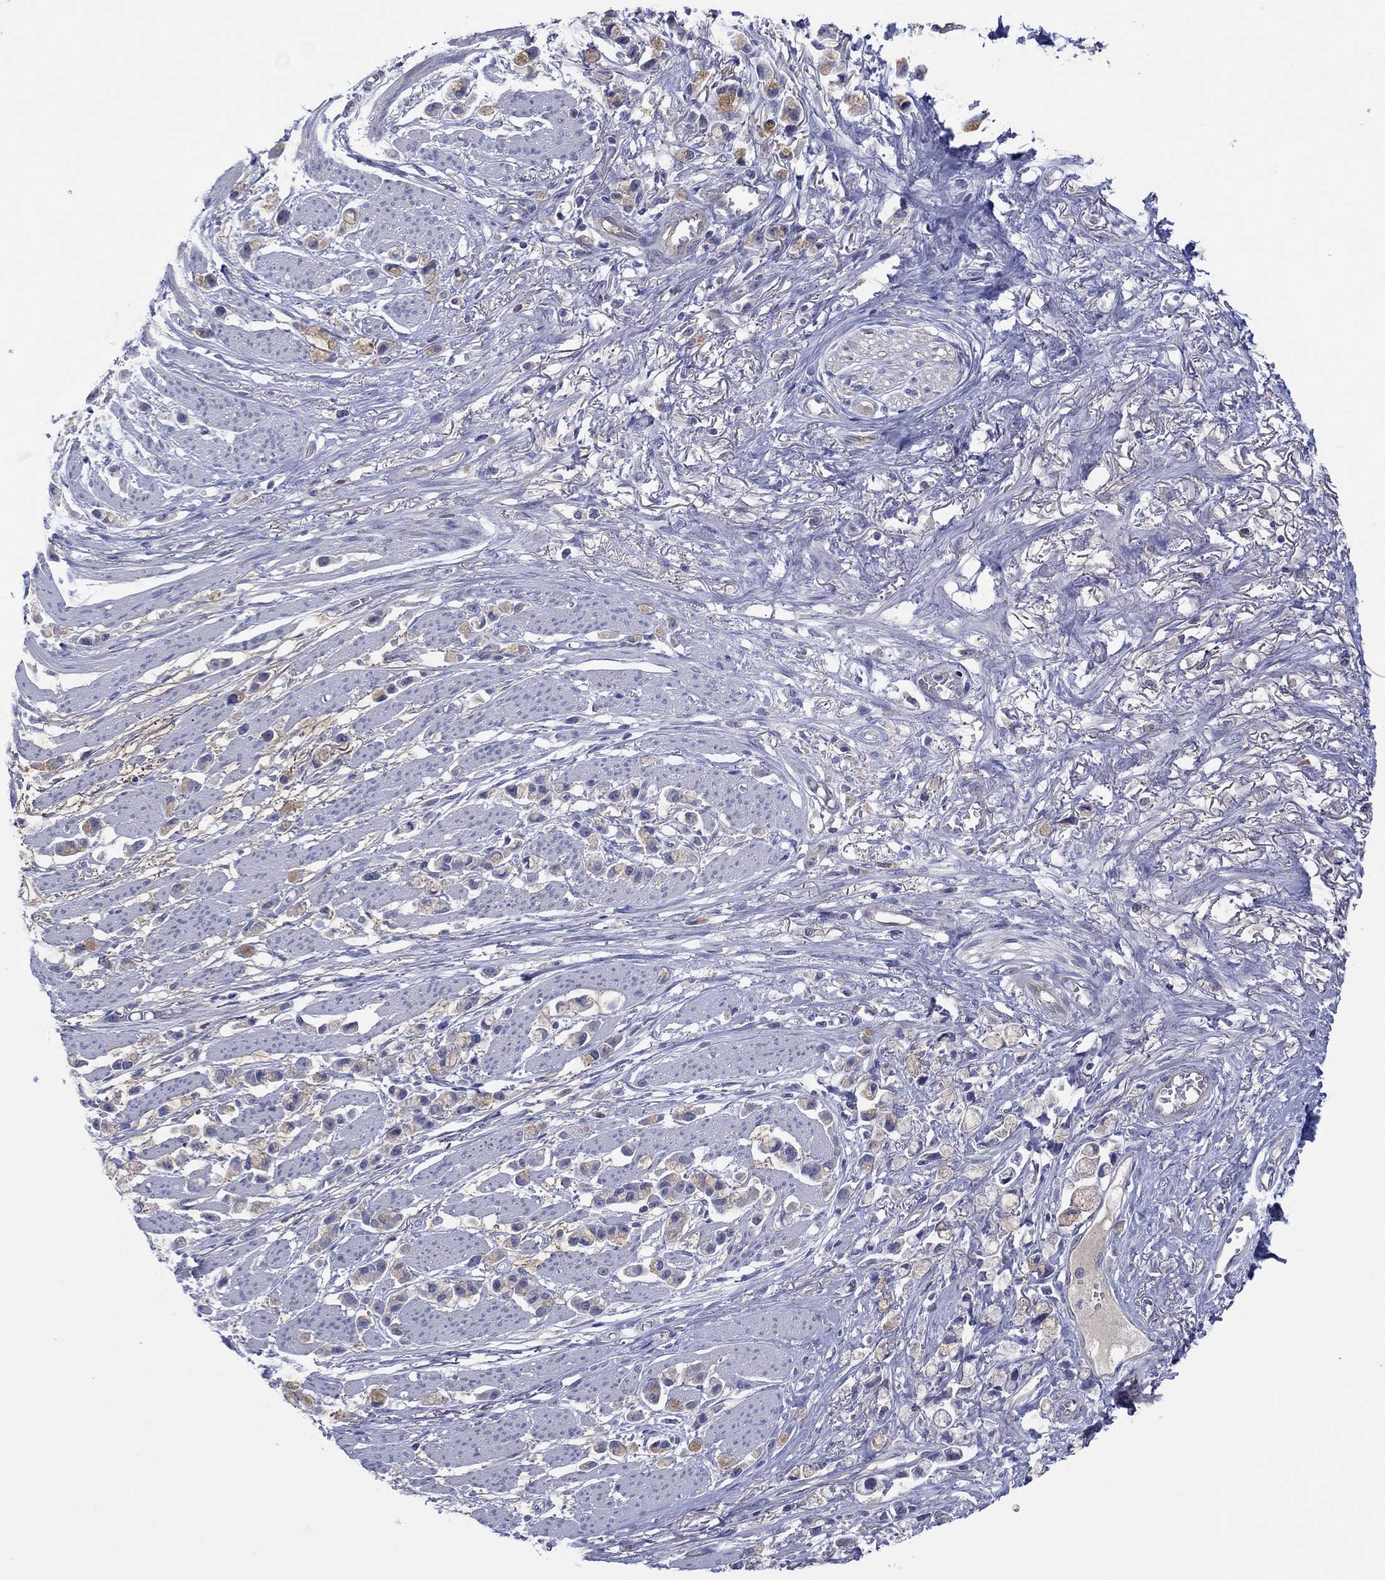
{"staining": {"intensity": "moderate", "quantity": "25%-75%", "location": "cytoplasmic/membranous"}, "tissue": "stomach cancer", "cell_type": "Tumor cells", "image_type": "cancer", "snomed": [{"axis": "morphology", "description": "Adenocarcinoma, NOS"}, {"axis": "topography", "description": "Stomach"}], "caption": "Tumor cells display moderate cytoplasmic/membranous staining in about 25%-75% of cells in adenocarcinoma (stomach). Nuclei are stained in blue.", "gene": "PLCL2", "patient": {"sex": "female", "age": 81}}